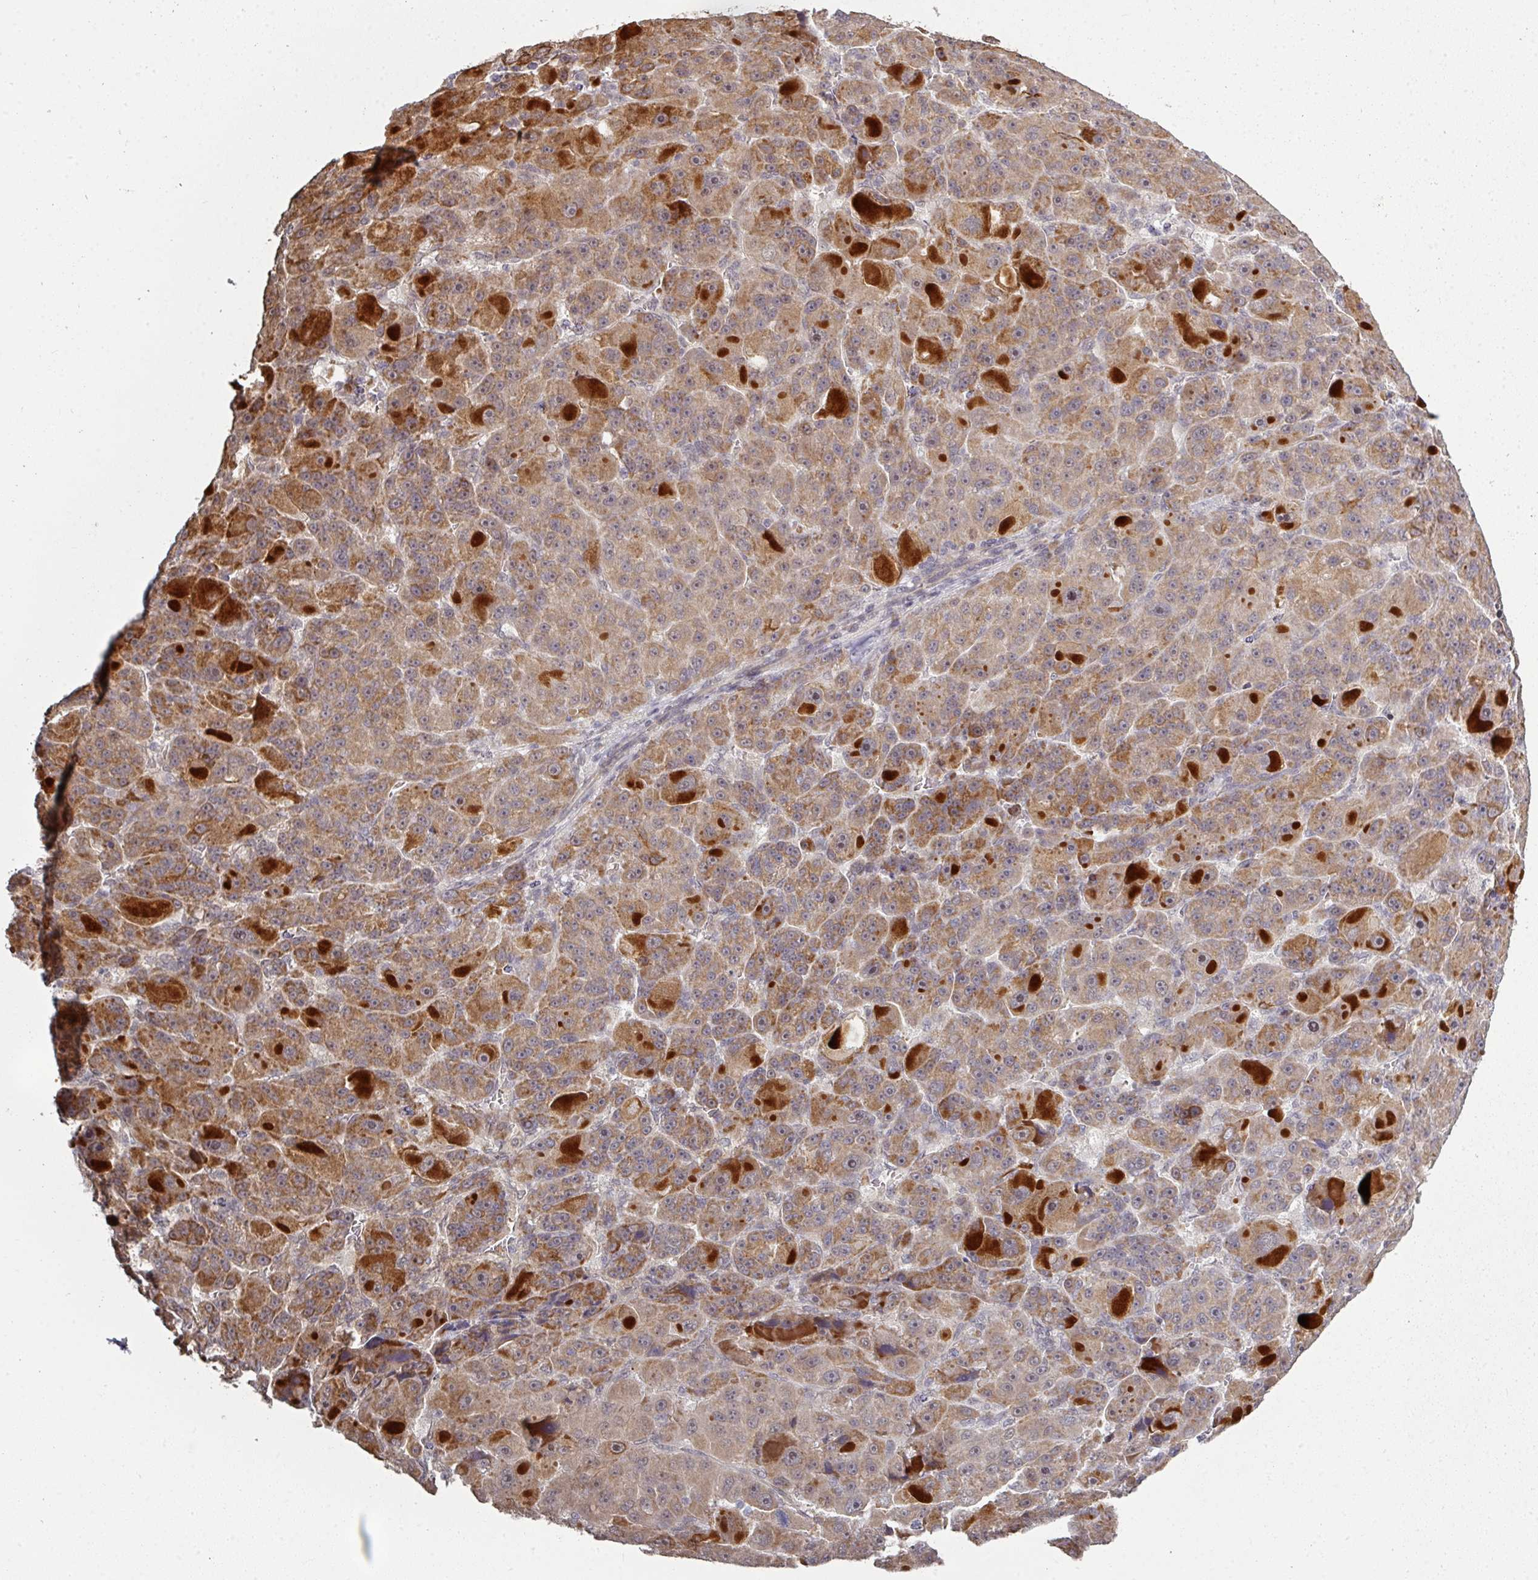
{"staining": {"intensity": "moderate", "quantity": "25%-75%", "location": "cytoplasmic/membranous"}, "tissue": "liver cancer", "cell_type": "Tumor cells", "image_type": "cancer", "snomed": [{"axis": "morphology", "description": "Carcinoma, Hepatocellular, NOS"}, {"axis": "topography", "description": "Liver"}], "caption": "Immunohistochemical staining of human liver cancer (hepatocellular carcinoma) demonstrates medium levels of moderate cytoplasmic/membranous positivity in about 25%-75% of tumor cells. The staining was performed using DAB (3,3'-diaminobenzidine), with brown indicating positive protein expression. Nuclei are stained blue with hematoxylin.", "gene": "GTF2H3", "patient": {"sex": "male", "age": 76}}